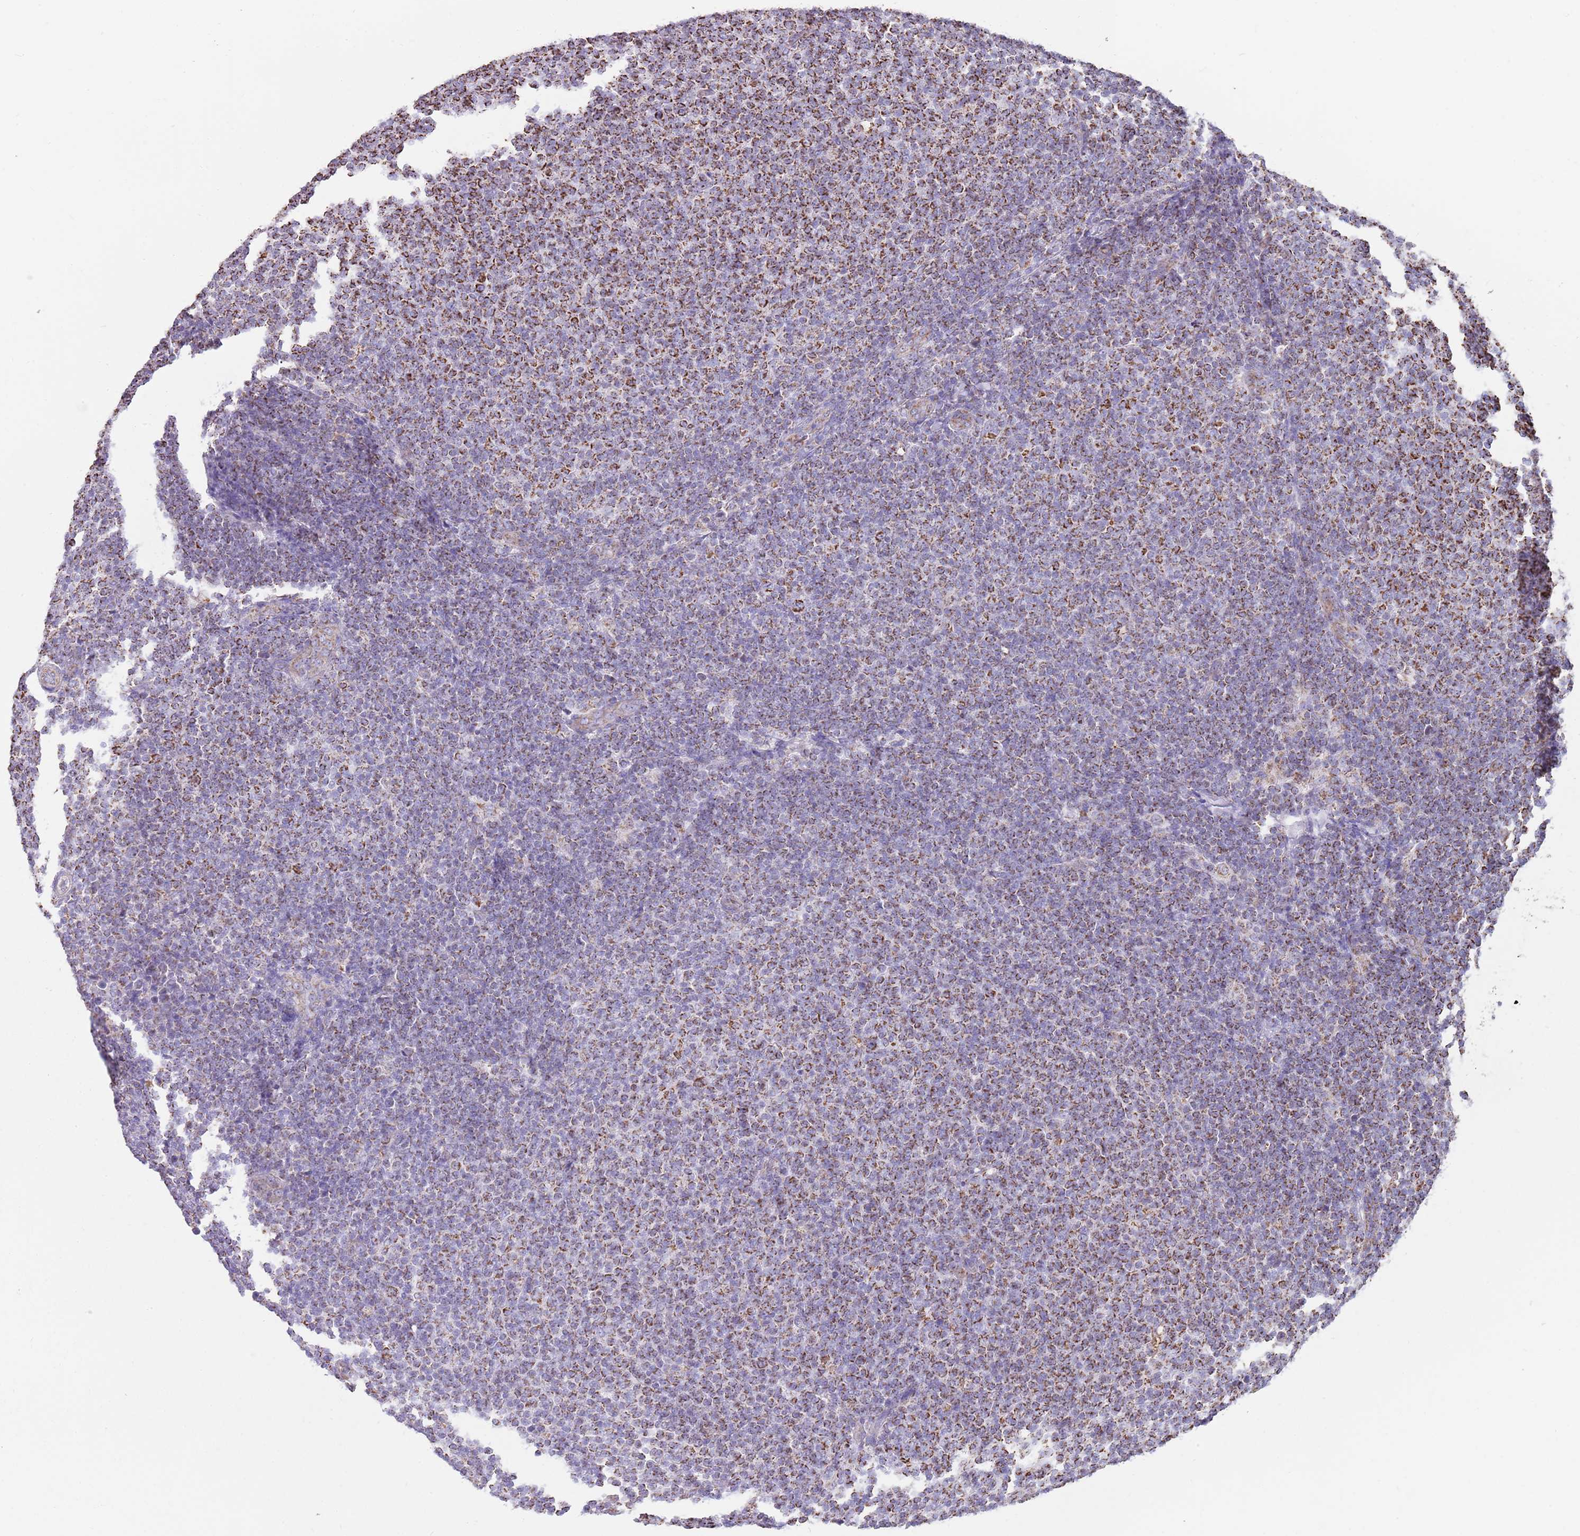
{"staining": {"intensity": "strong", "quantity": "25%-75%", "location": "cytoplasmic/membranous"}, "tissue": "lymphoma", "cell_type": "Tumor cells", "image_type": "cancer", "snomed": [{"axis": "morphology", "description": "Malignant lymphoma, non-Hodgkin's type, Low grade"}, {"axis": "topography", "description": "Lymph node"}], "caption": "This photomicrograph demonstrates lymphoma stained with immunohistochemistry (IHC) to label a protein in brown. The cytoplasmic/membranous of tumor cells show strong positivity for the protein. Nuclei are counter-stained blue.", "gene": "TTLL1", "patient": {"sex": "male", "age": 66}}